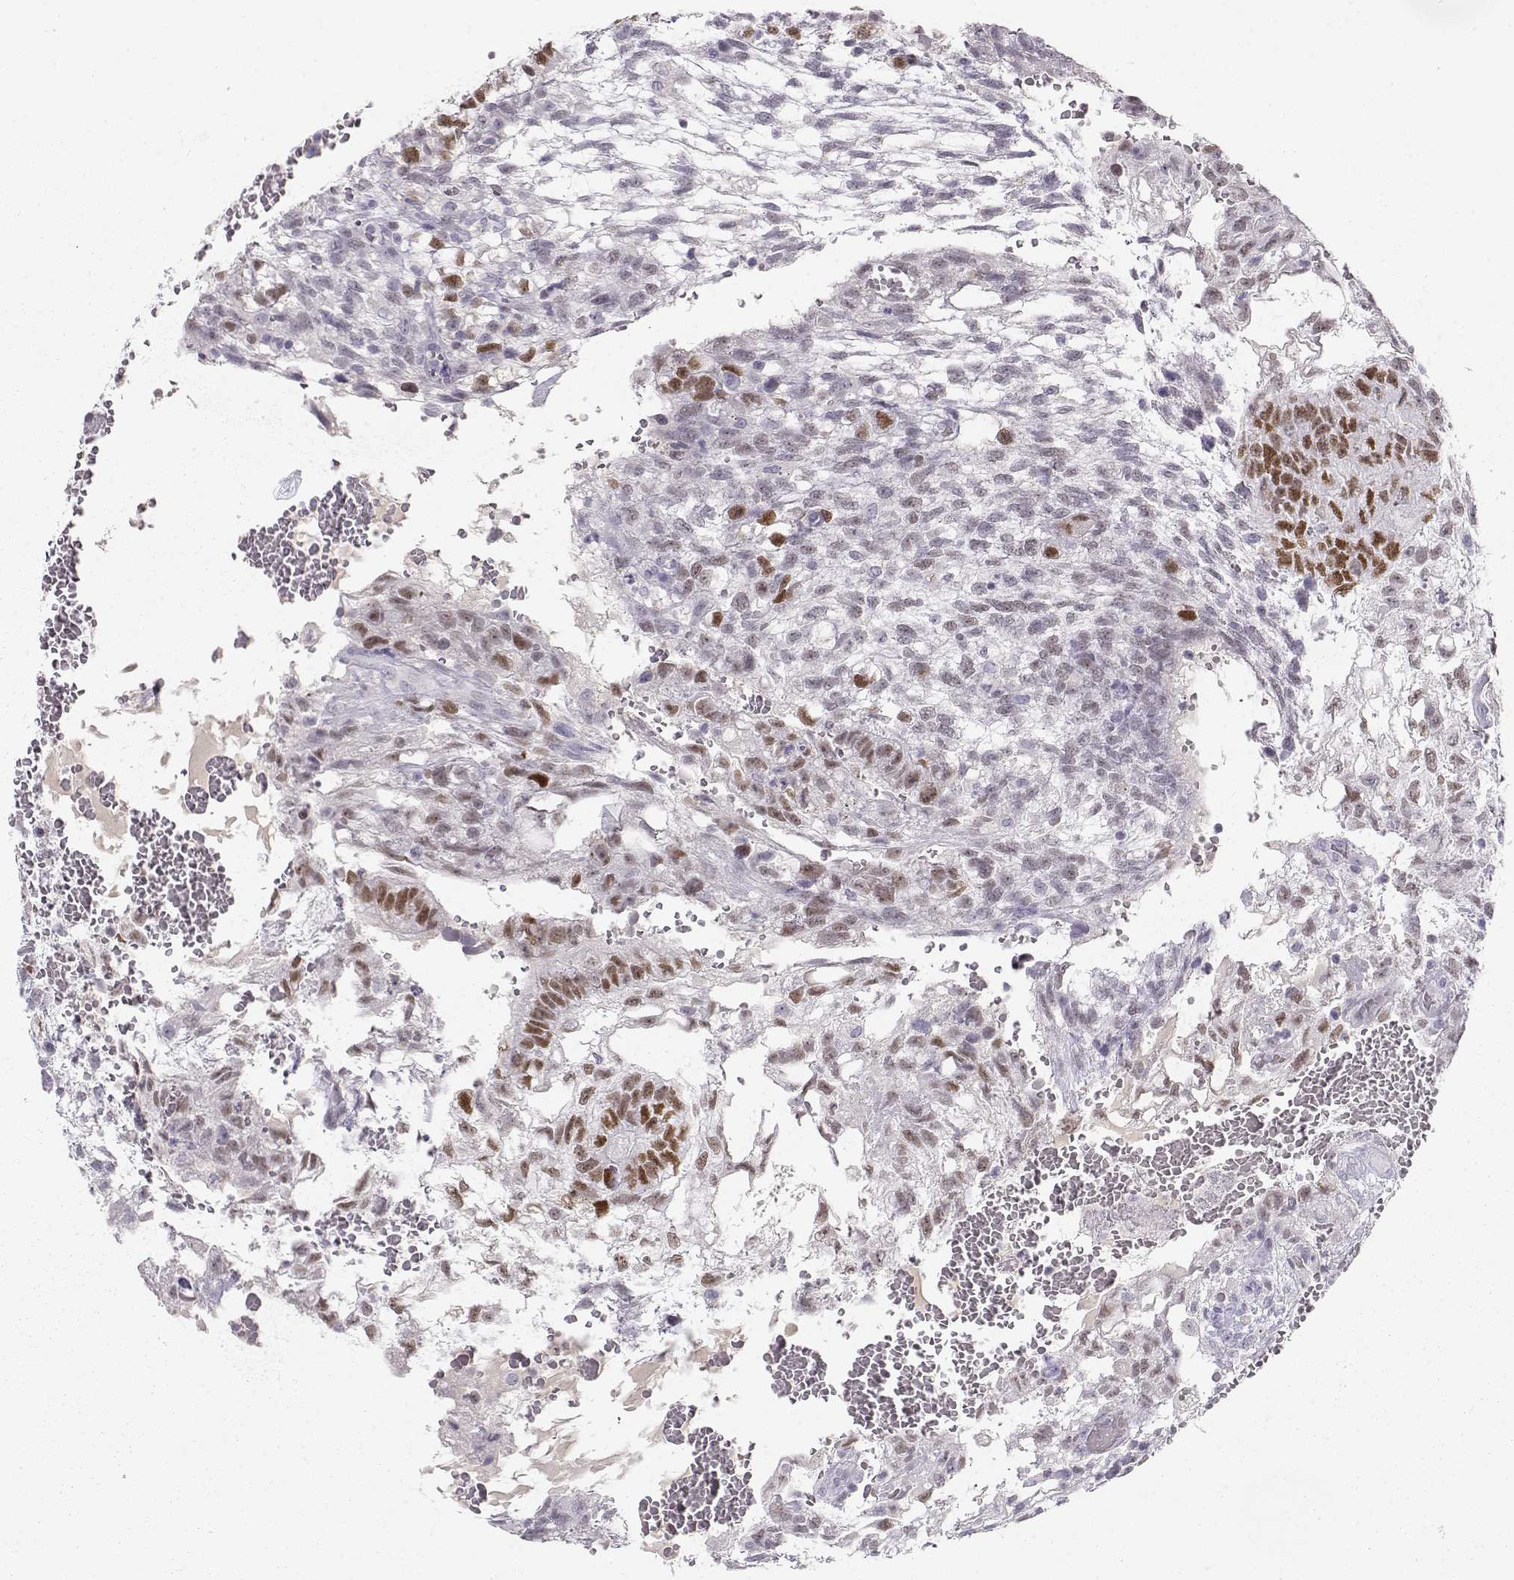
{"staining": {"intensity": "moderate", "quantity": "25%-75%", "location": "nuclear"}, "tissue": "testis cancer", "cell_type": "Tumor cells", "image_type": "cancer", "snomed": [{"axis": "morphology", "description": "Carcinoma, Embryonal, NOS"}, {"axis": "topography", "description": "Testis"}], "caption": "Testis embryonal carcinoma was stained to show a protein in brown. There is medium levels of moderate nuclear expression in about 25%-75% of tumor cells. The staining was performed using DAB (3,3'-diaminobenzidine) to visualize the protein expression in brown, while the nuclei were stained in blue with hematoxylin (Magnification: 20x).", "gene": "OPN5", "patient": {"sex": "male", "age": 32}}